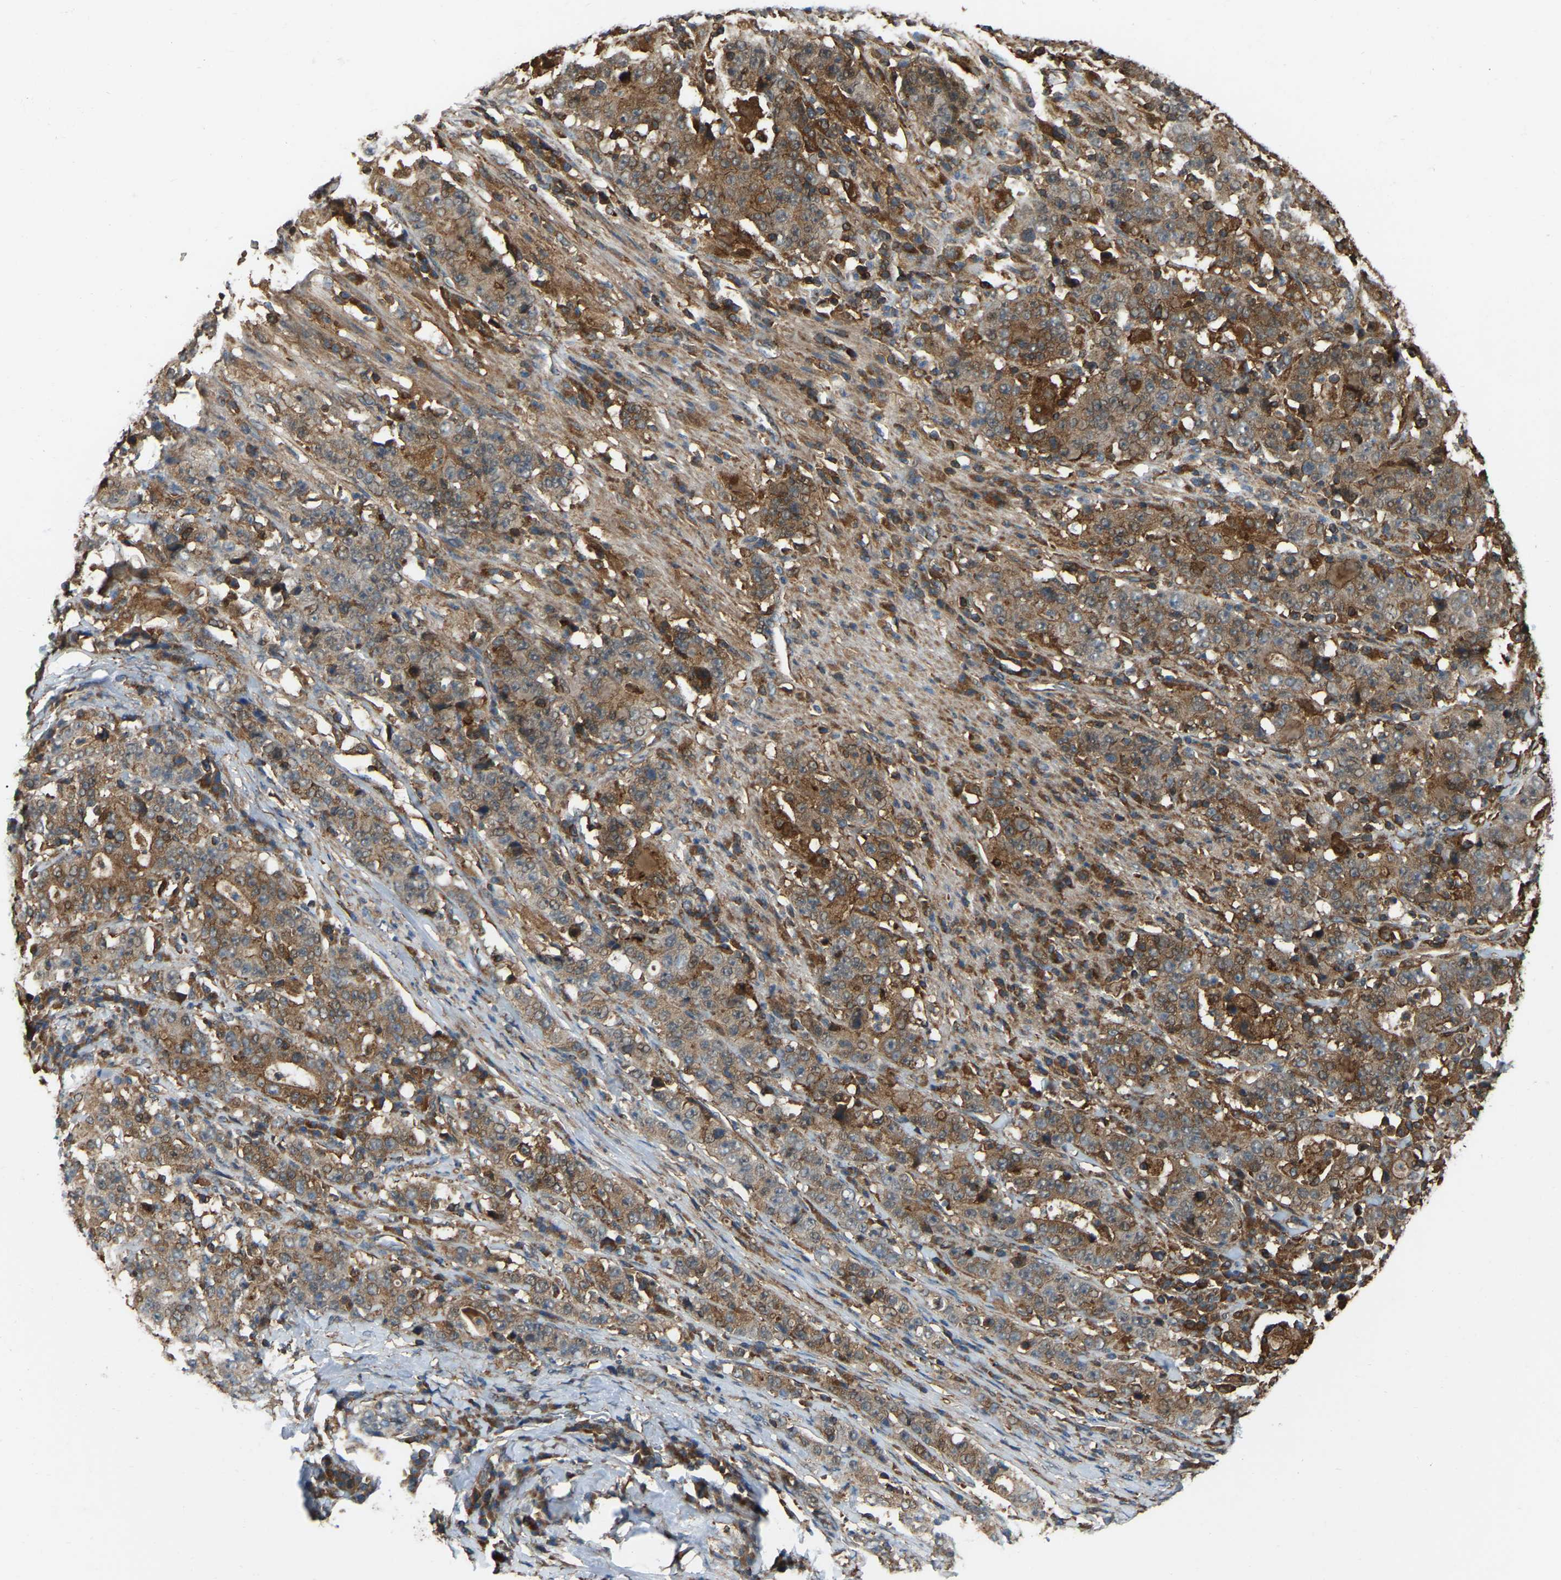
{"staining": {"intensity": "moderate", "quantity": ">75%", "location": "cytoplasmic/membranous"}, "tissue": "stomach cancer", "cell_type": "Tumor cells", "image_type": "cancer", "snomed": [{"axis": "morphology", "description": "Normal tissue, NOS"}, {"axis": "morphology", "description": "Adenocarcinoma, NOS"}, {"axis": "topography", "description": "Stomach, upper"}, {"axis": "topography", "description": "Stomach"}], "caption": "Immunohistochemistry (IHC) staining of stomach cancer (adenocarcinoma), which displays medium levels of moderate cytoplasmic/membranous expression in about >75% of tumor cells indicating moderate cytoplasmic/membranous protein expression. The staining was performed using DAB (3,3'-diaminobenzidine) (brown) for protein detection and nuclei were counterstained in hematoxylin (blue).", "gene": "SAMD9L", "patient": {"sex": "male", "age": 59}}